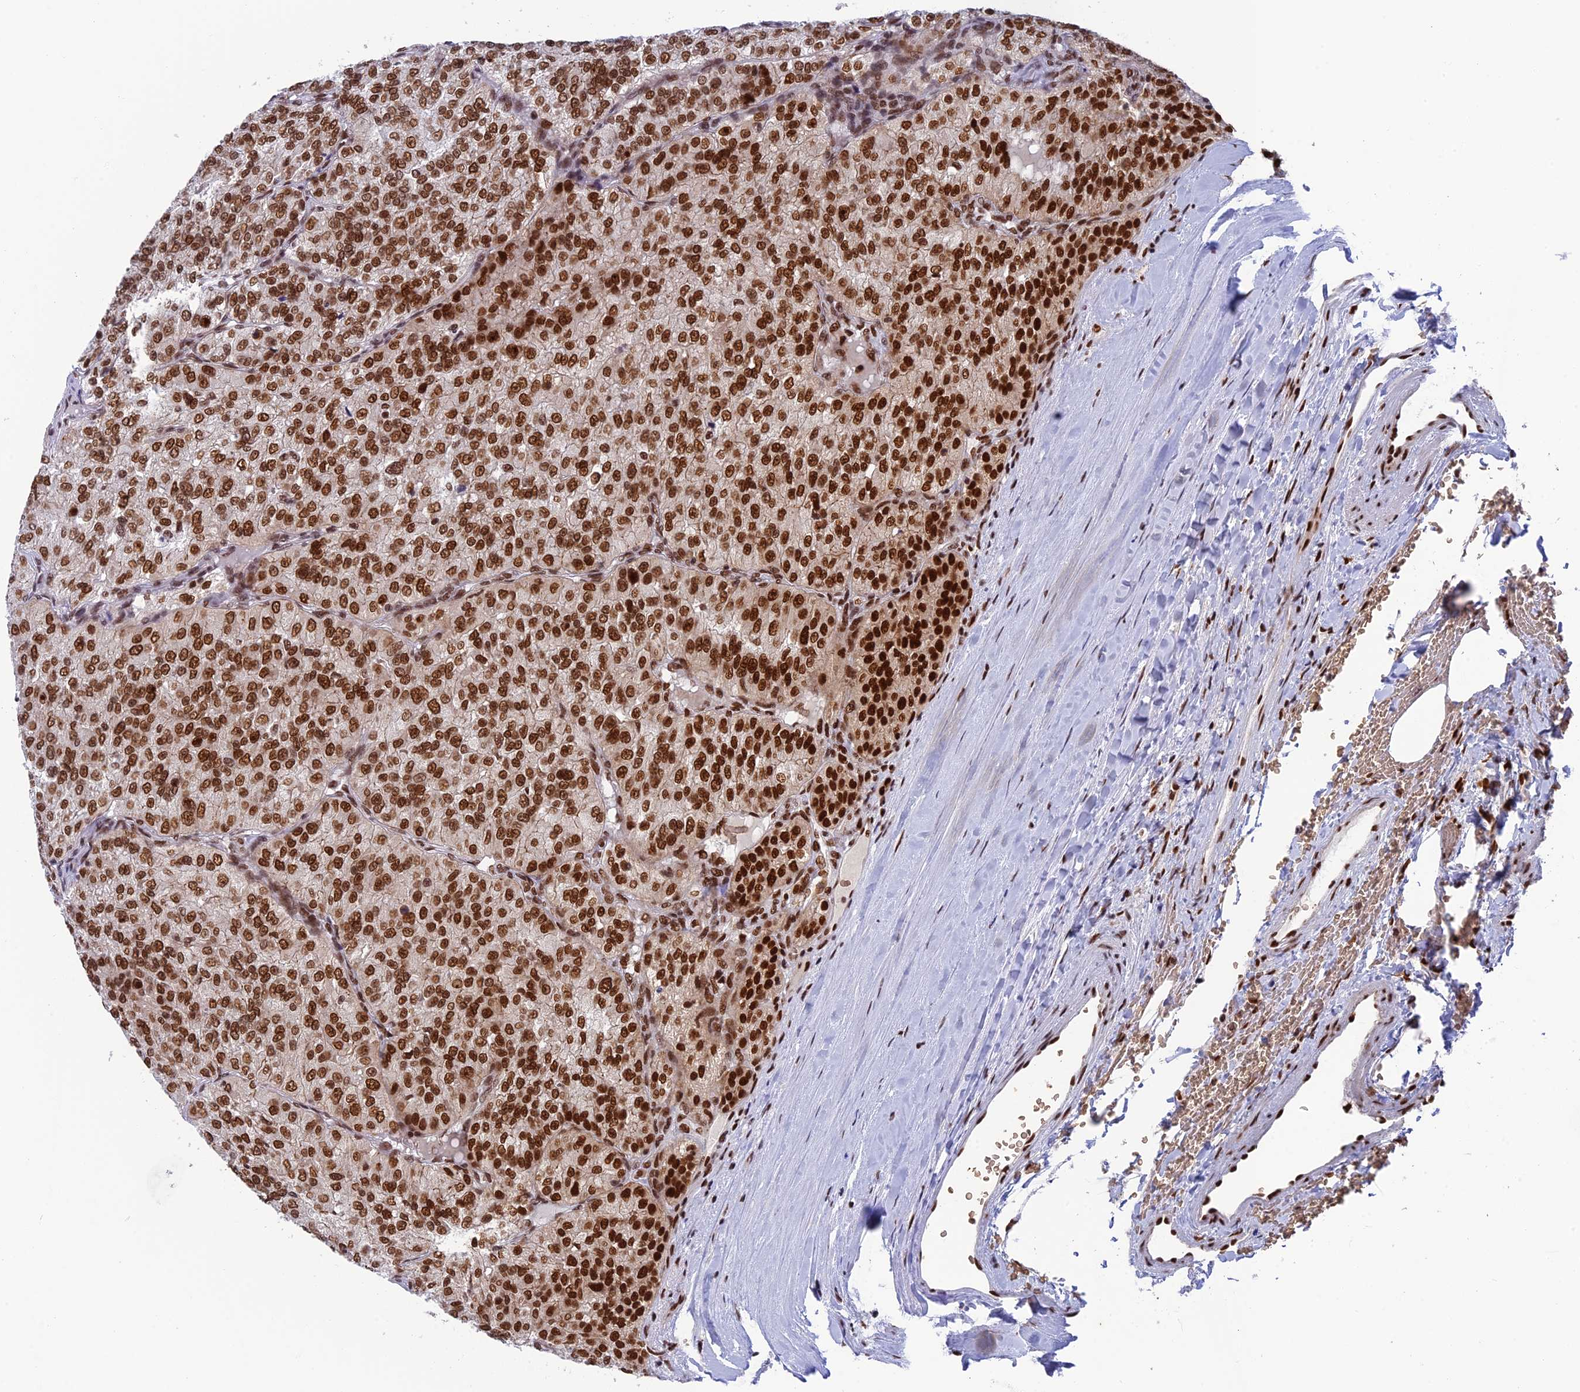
{"staining": {"intensity": "strong", "quantity": ">75%", "location": "nuclear"}, "tissue": "renal cancer", "cell_type": "Tumor cells", "image_type": "cancer", "snomed": [{"axis": "morphology", "description": "Adenocarcinoma, NOS"}, {"axis": "topography", "description": "Kidney"}], "caption": "Immunohistochemical staining of human adenocarcinoma (renal) reveals high levels of strong nuclear protein expression in approximately >75% of tumor cells. Using DAB (brown) and hematoxylin (blue) stains, captured at high magnification using brightfield microscopy.", "gene": "EEF1AKMT3", "patient": {"sex": "female", "age": 63}}